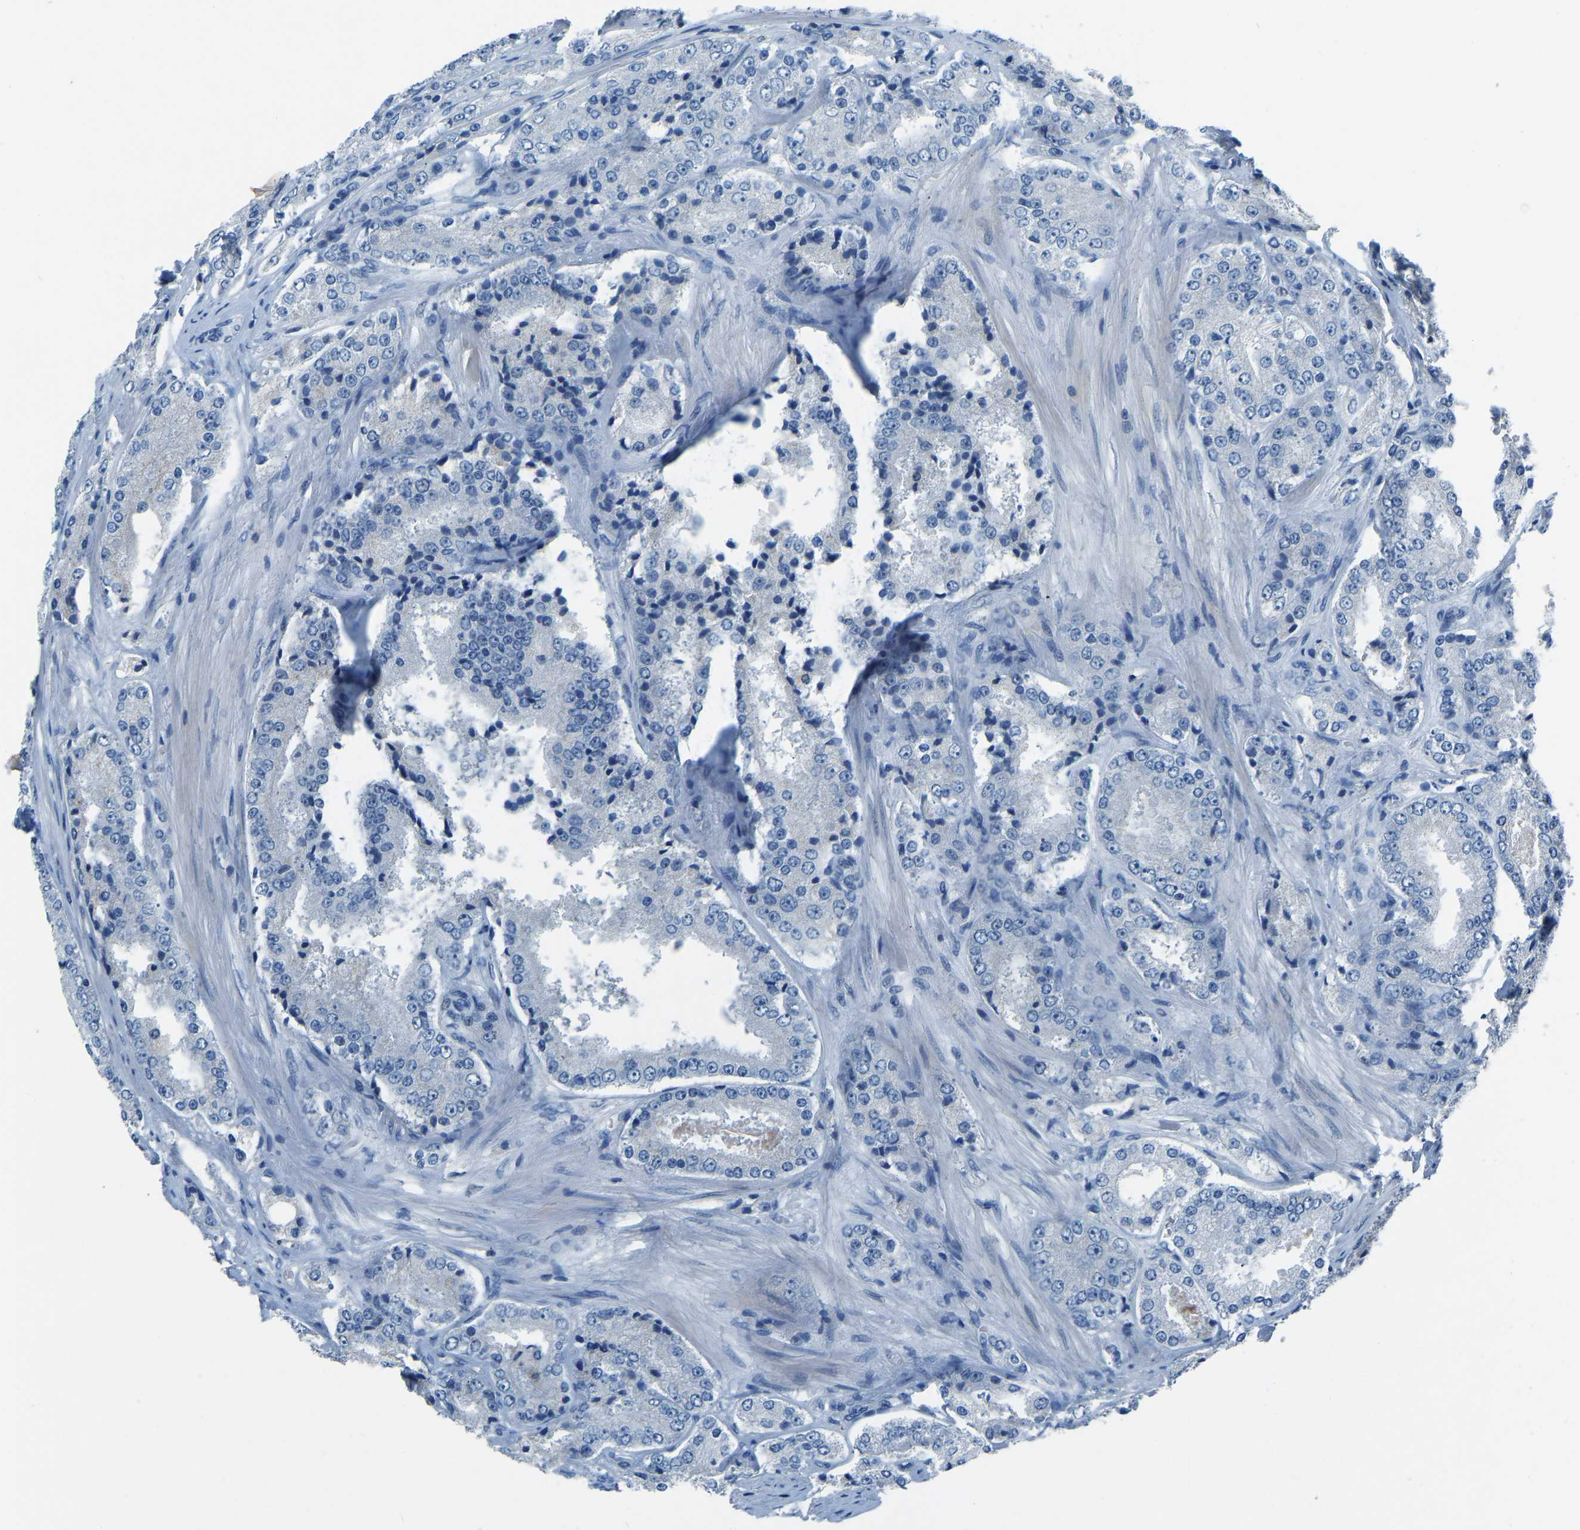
{"staining": {"intensity": "negative", "quantity": "none", "location": "none"}, "tissue": "prostate cancer", "cell_type": "Tumor cells", "image_type": "cancer", "snomed": [{"axis": "morphology", "description": "Adenocarcinoma, High grade"}, {"axis": "topography", "description": "Prostate"}], "caption": "Protein analysis of prostate high-grade adenocarcinoma demonstrates no significant expression in tumor cells.", "gene": "XIRP1", "patient": {"sex": "male", "age": 65}}